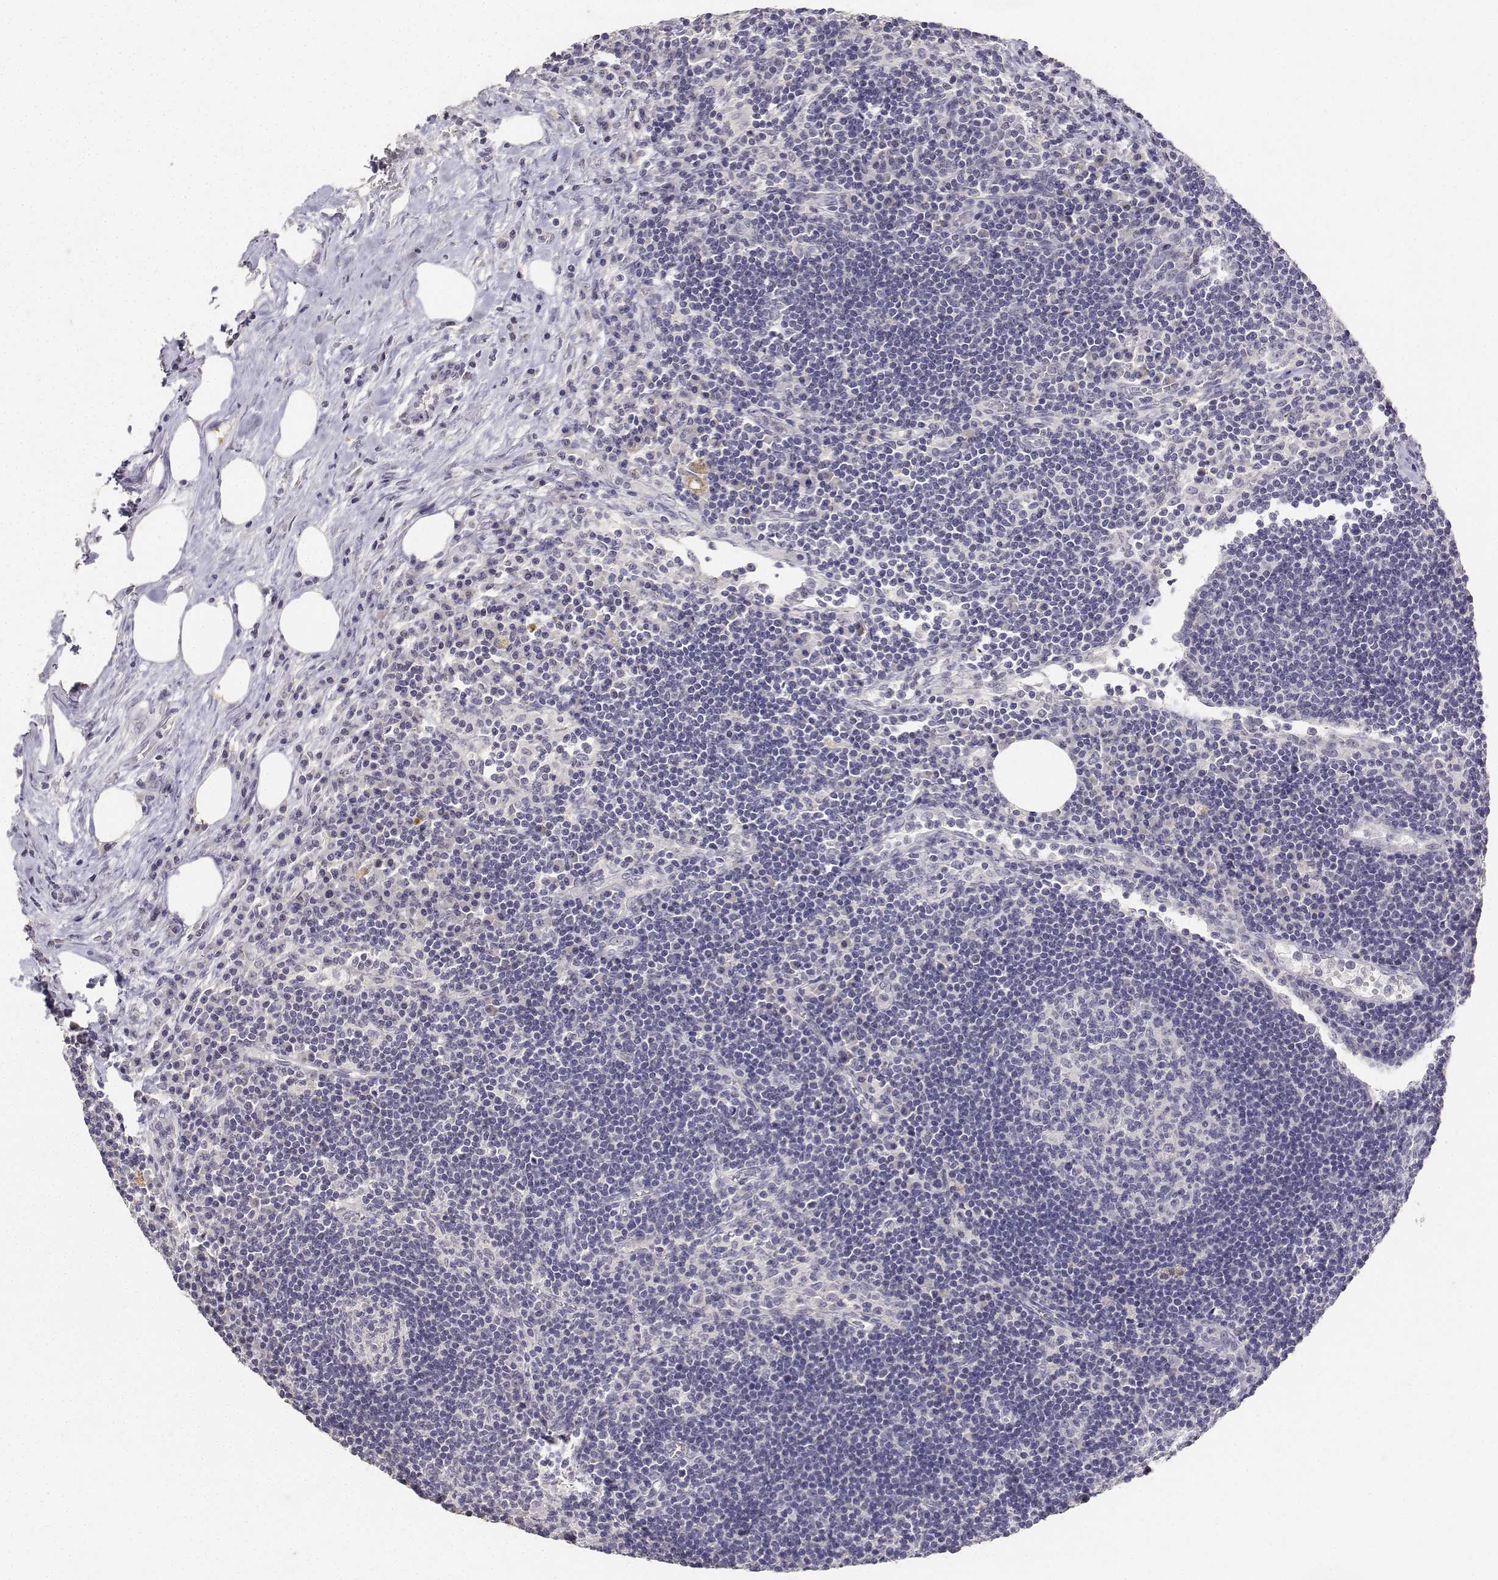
{"staining": {"intensity": "negative", "quantity": "none", "location": "none"}, "tissue": "lymph node", "cell_type": "Germinal center cells", "image_type": "normal", "snomed": [{"axis": "morphology", "description": "Normal tissue, NOS"}, {"axis": "topography", "description": "Lymph node"}], "caption": "DAB (3,3'-diaminobenzidine) immunohistochemical staining of benign human lymph node exhibits no significant staining in germinal center cells.", "gene": "PAEP", "patient": {"sex": "male", "age": 67}}